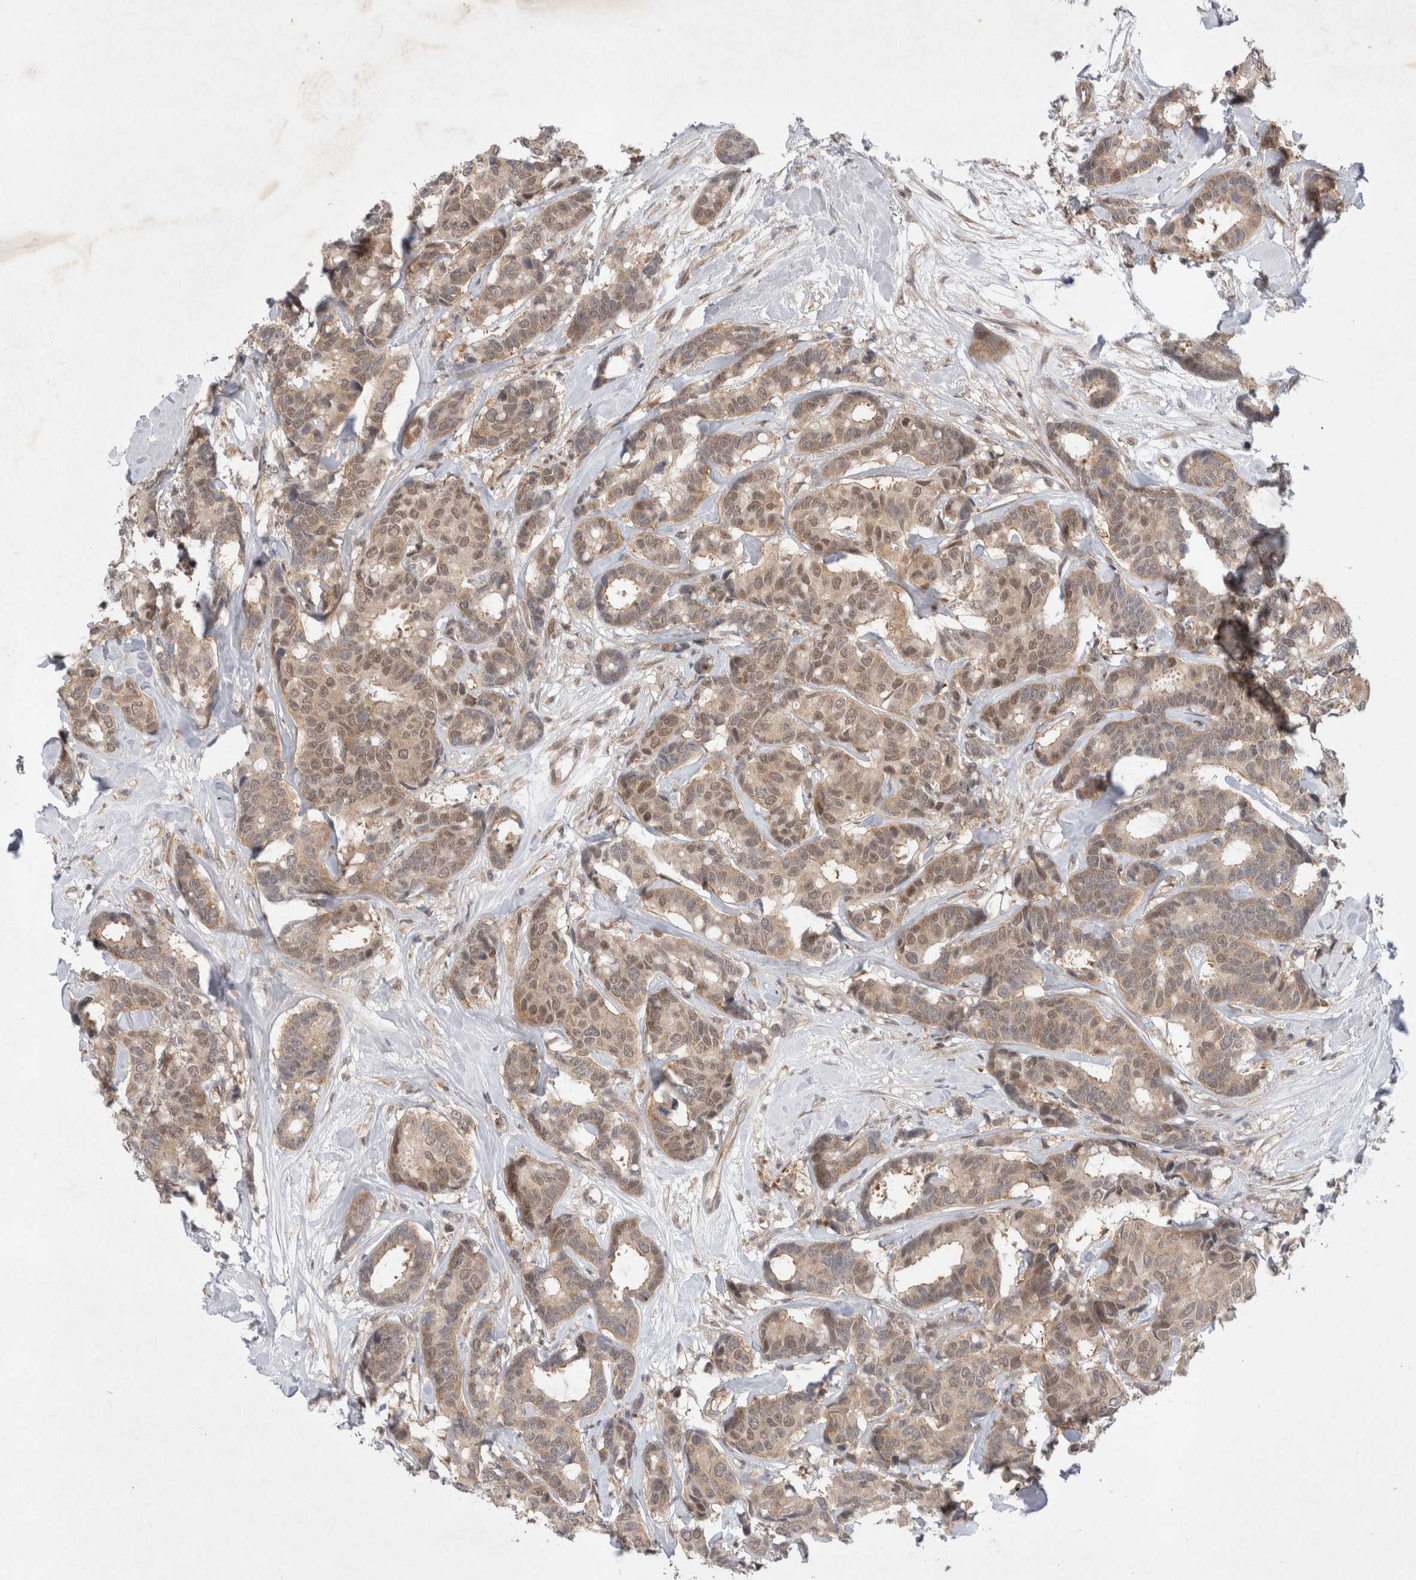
{"staining": {"intensity": "weak", "quantity": ">75%", "location": "cytoplasmic/membranous,nuclear"}, "tissue": "breast cancer", "cell_type": "Tumor cells", "image_type": "cancer", "snomed": [{"axis": "morphology", "description": "Duct carcinoma"}, {"axis": "topography", "description": "Breast"}], "caption": "DAB immunohistochemical staining of human intraductal carcinoma (breast) exhibits weak cytoplasmic/membranous and nuclear protein staining in approximately >75% of tumor cells.", "gene": "EIF3E", "patient": {"sex": "female", "age": 87}}